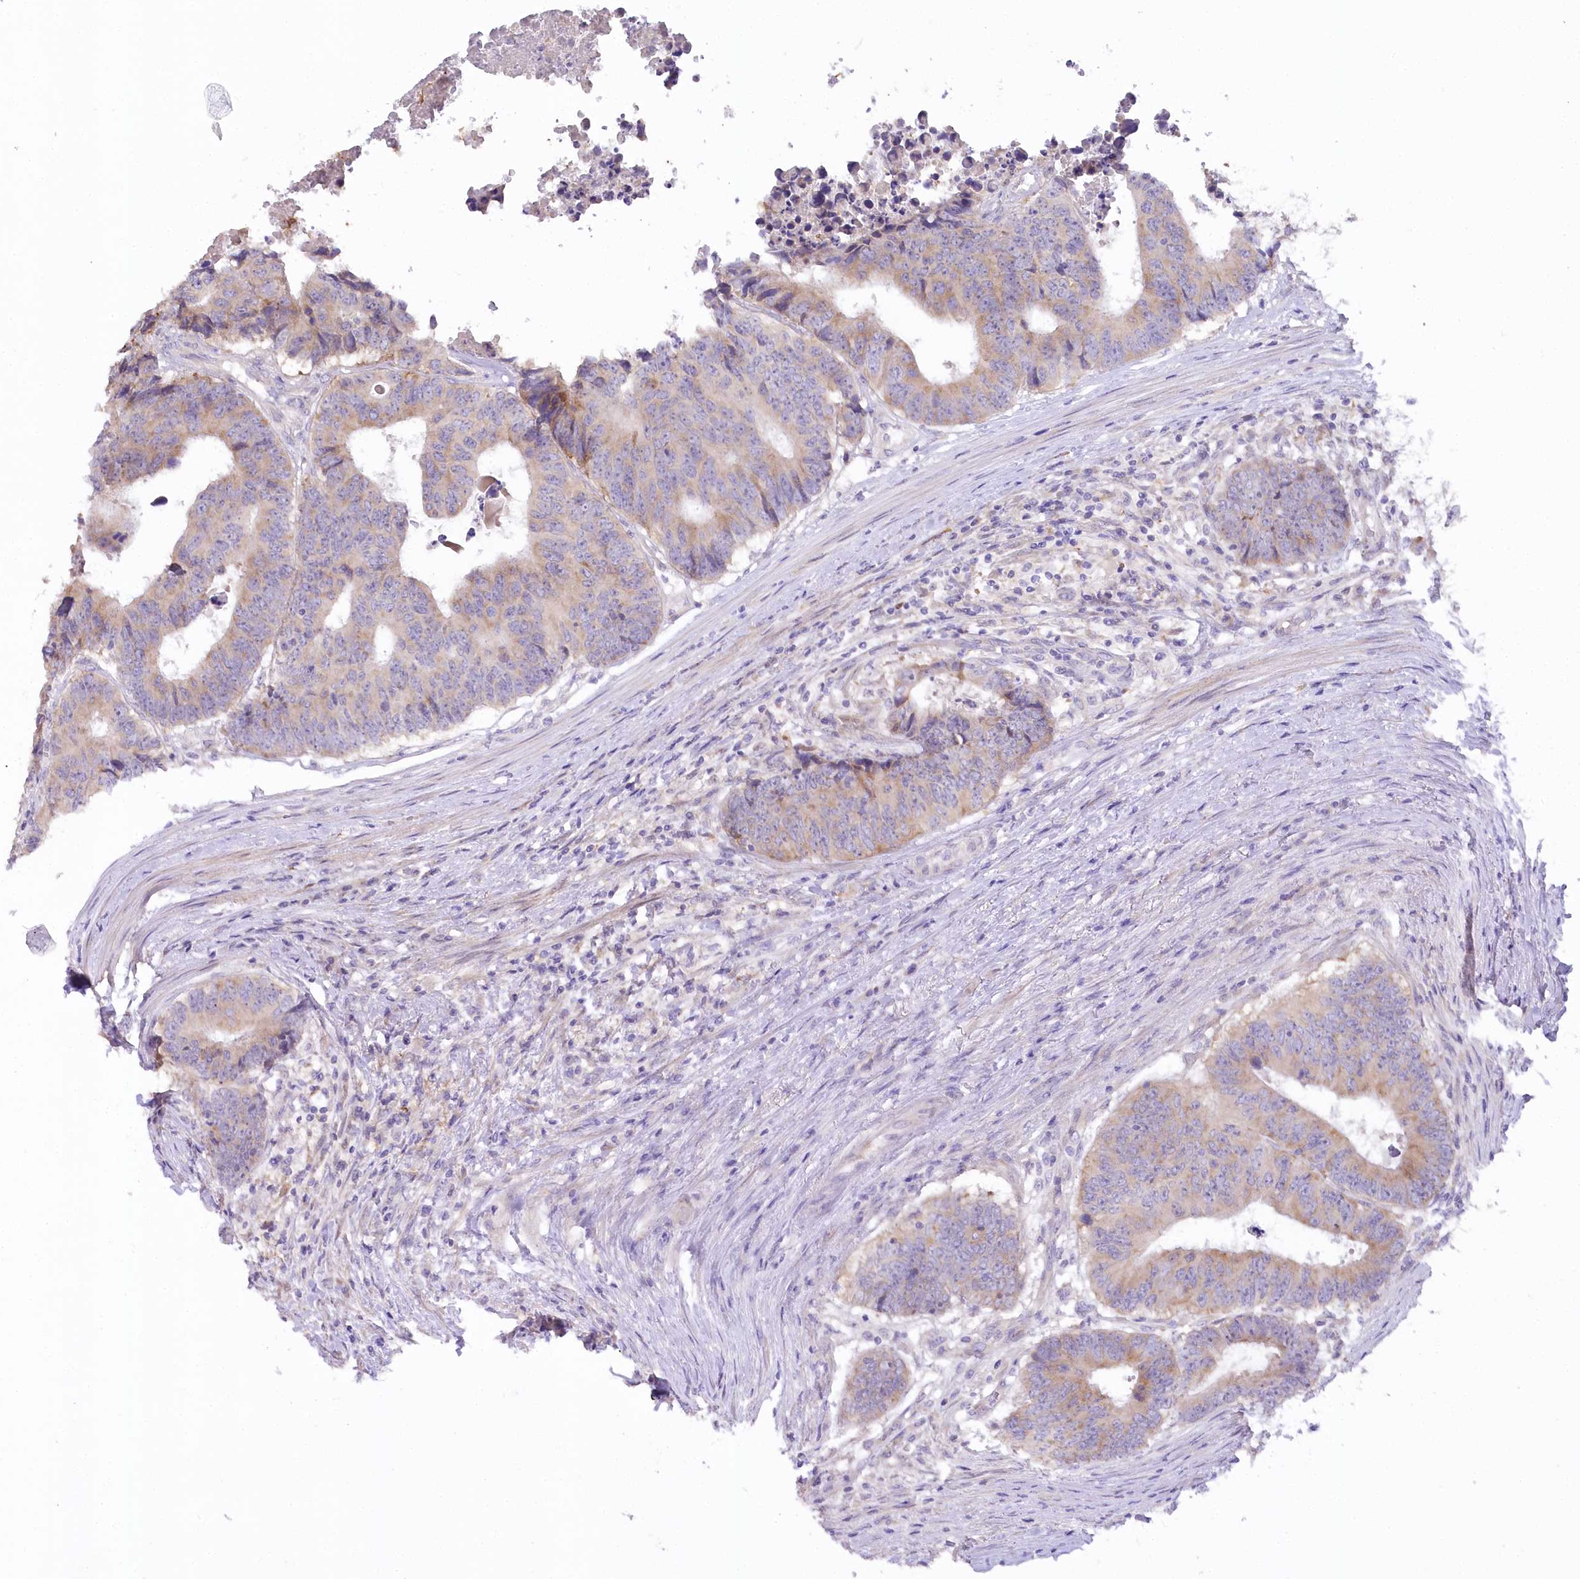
{"staining": {"intensity": "weak", "quantity": ">75%", "location": "cytoplasmic/membranous"}, "tissue": "colorectal cancer", "cell_type": "Tumor cells", "image_type": "cancer", "snomed": [{"axis": "morphology", "description": "Adenocarcinoma, NOS"}, {"axis": "topography", "description": "Rectum"}], "caption": "Protein staining displays weak cytoplasmic/membranous positivity in approximately >75% of tumor cells in colorectal adenocarcinoma.", "gene": "MYOZ1", "patient": {"sex": "male", "age": 84}}